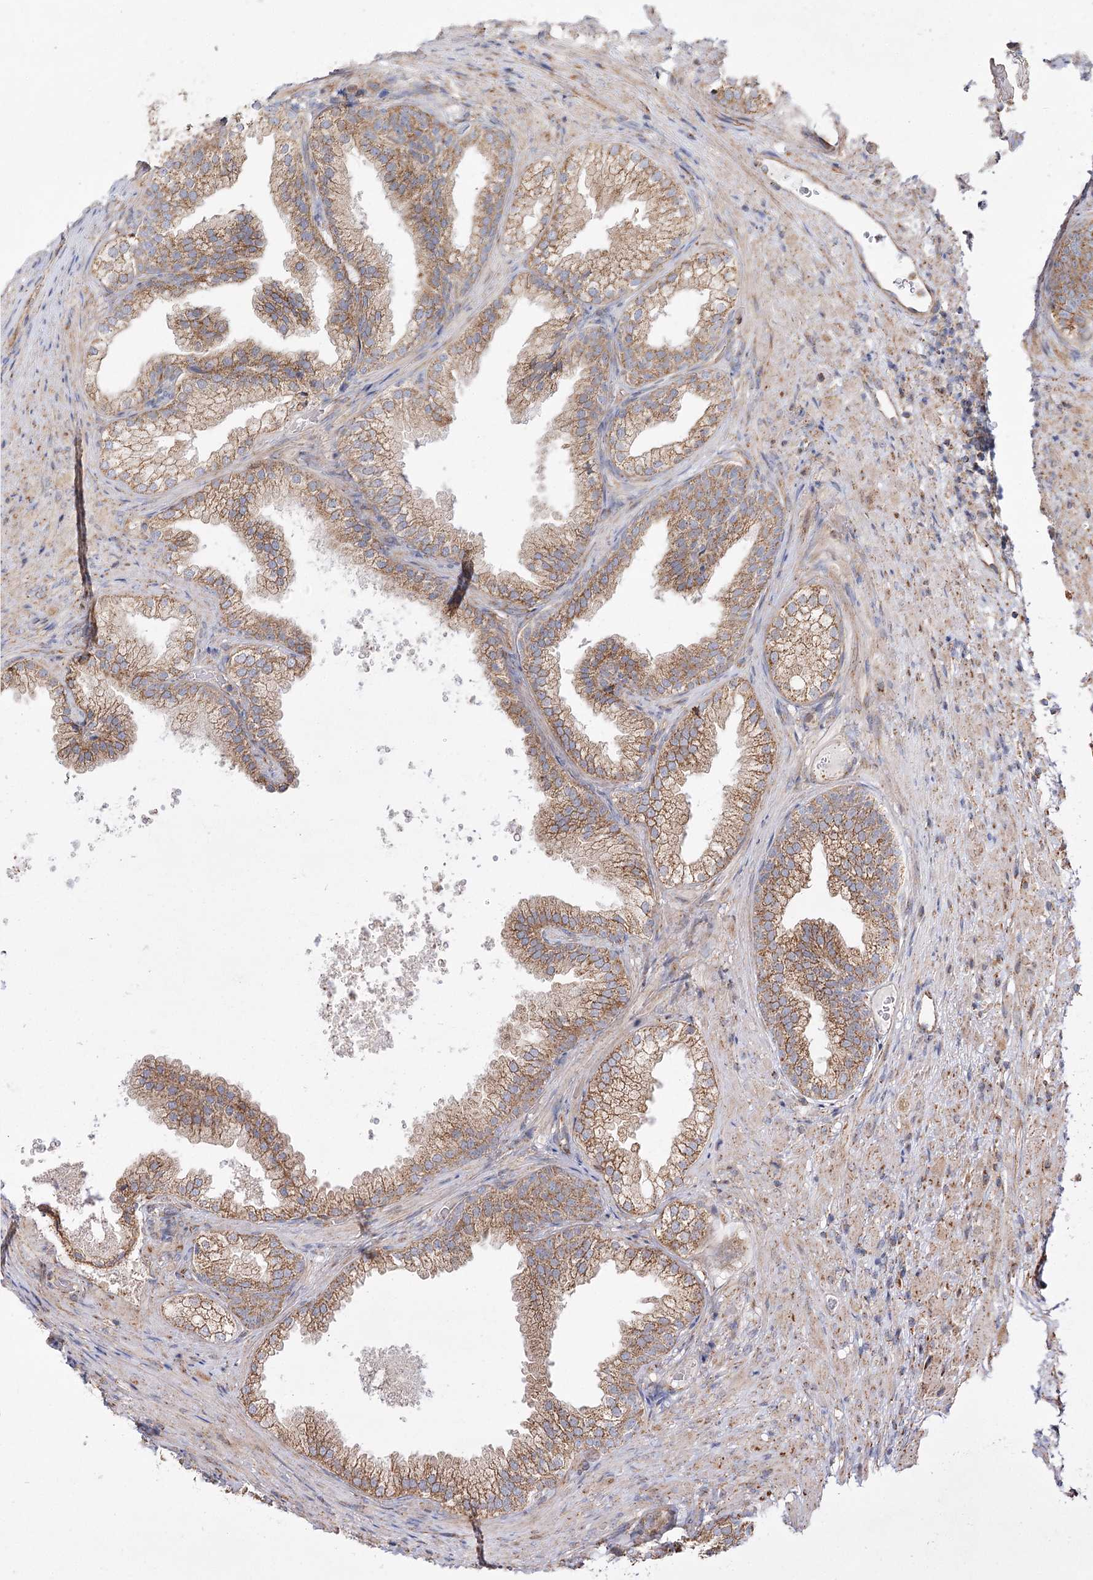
{"staining": {"intensity": "moderate", "quantity": ">75%", "location": "cytoplasmic/membranous"}, "tissue": "prostate", "cell_type": "Glandular cells", "image_type": "normal", "snomed": [{"axis": "morphology", "description": "Normal tissue, NOS"}, {"axis": "topography", "description": "Prostate"}], "caption": "The photomicrograph shows immunohistochemical staining of unremarkable prostate. There is moderate cytoplasmic/membranous positivity is identified in about >75% of glandular cells.", "gene": "ZFYVE16", "patient": {"sex": "male", "age": 76}}